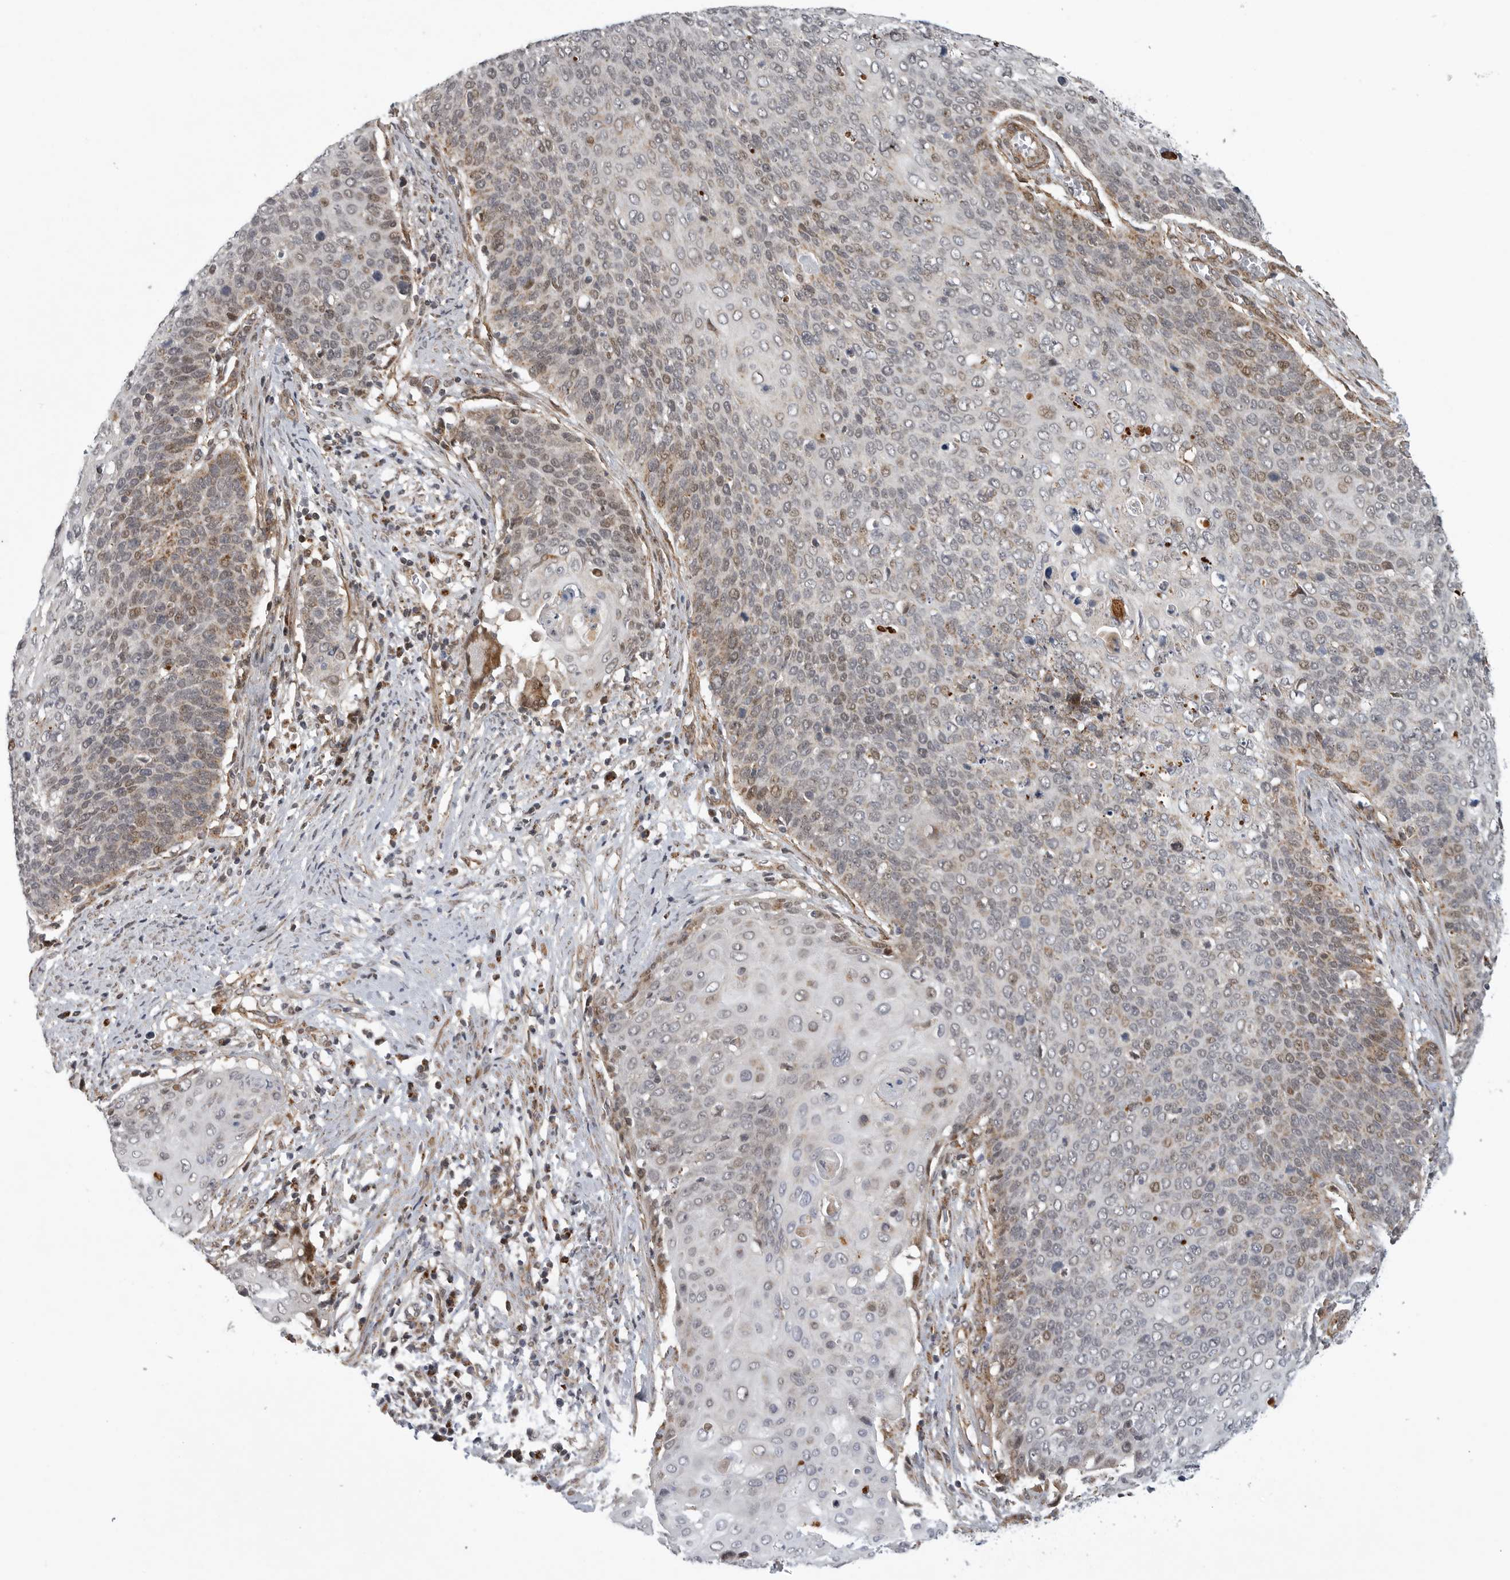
{"staining": {"intensity": "weak", "quantity": "<25%", "location": "cytoplasmic/membranous"}, "tissue": "cervical cancer", "cell_type": "Tumor cells", "image_type": "cancer", "snomed": [{"axis": "morphology", "description": "Squamous cell carcinoma, NOS"}, {"axis": "topography", "description": "Cervix"}], "caption": "There is no significant expression in tumor cells of cervical cancer (squamous cell carcinoma).", "gene": "TMPRSS11F", "patient": {"sex": "female", "age": 39}}